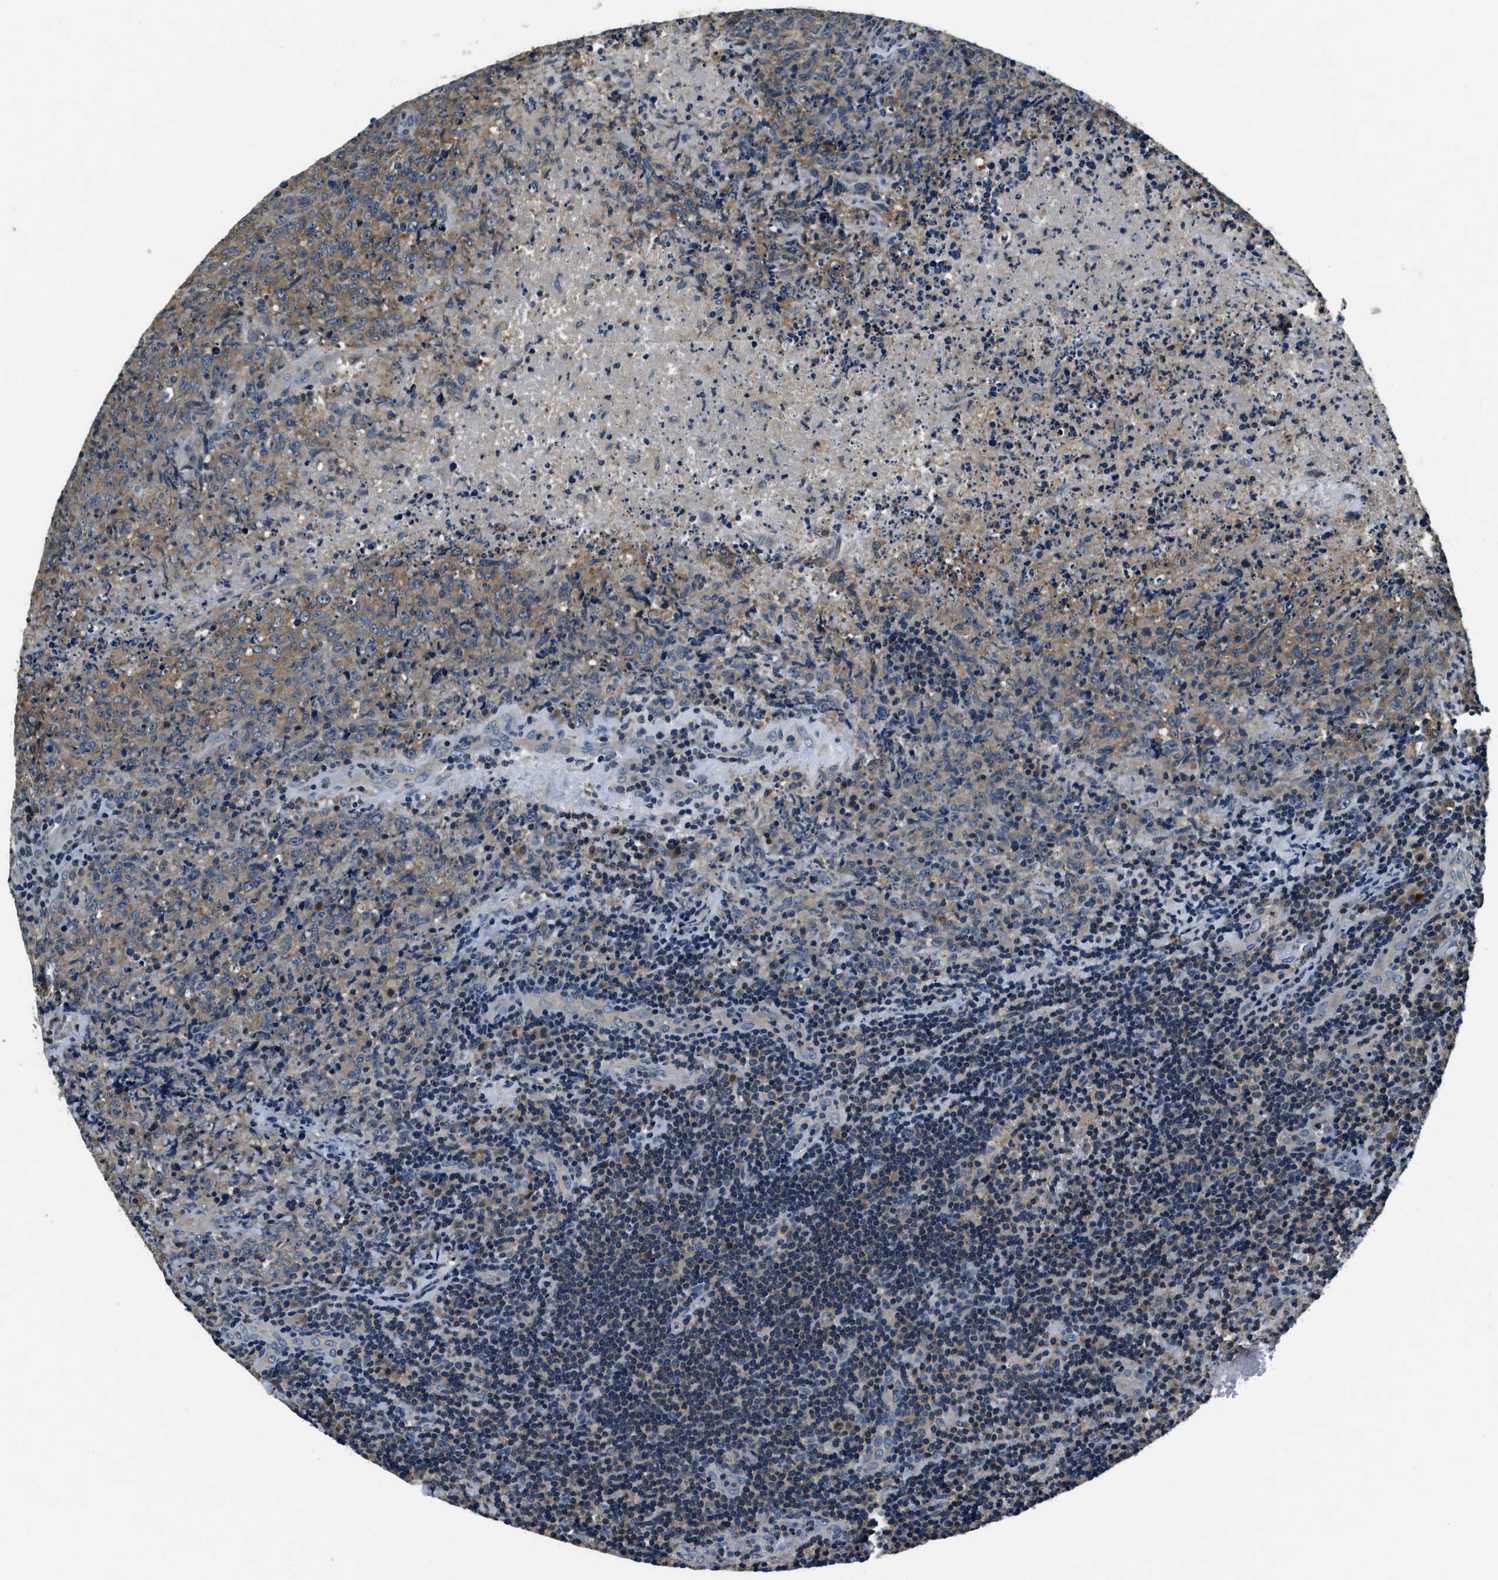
{"staining": {"intensity": "moderate", "quantity": "25%-75%", "location": "cytoplasmic/membranous"}, "tissue": "lymphoma", "cell_type": "Tumor cells", "image_type": "cancer", "snomed": [{"axis": "morphology", "description": "Malignant lymphoma, non-Hodgkin's type, High grade"}, {"axis": "topography", "description": "Tonsil"}], "caption": "Tumor cells demonstrate moderate cytoplasmic/membranous staining in approximately 25%-75% of cells in high-grade malignant lymphoma, non-Hodgkin's type. (IHC, brightfield microscopy, high magnification).", "gene": "RESF1", "patient": {"sex": "female", "age": 36}}